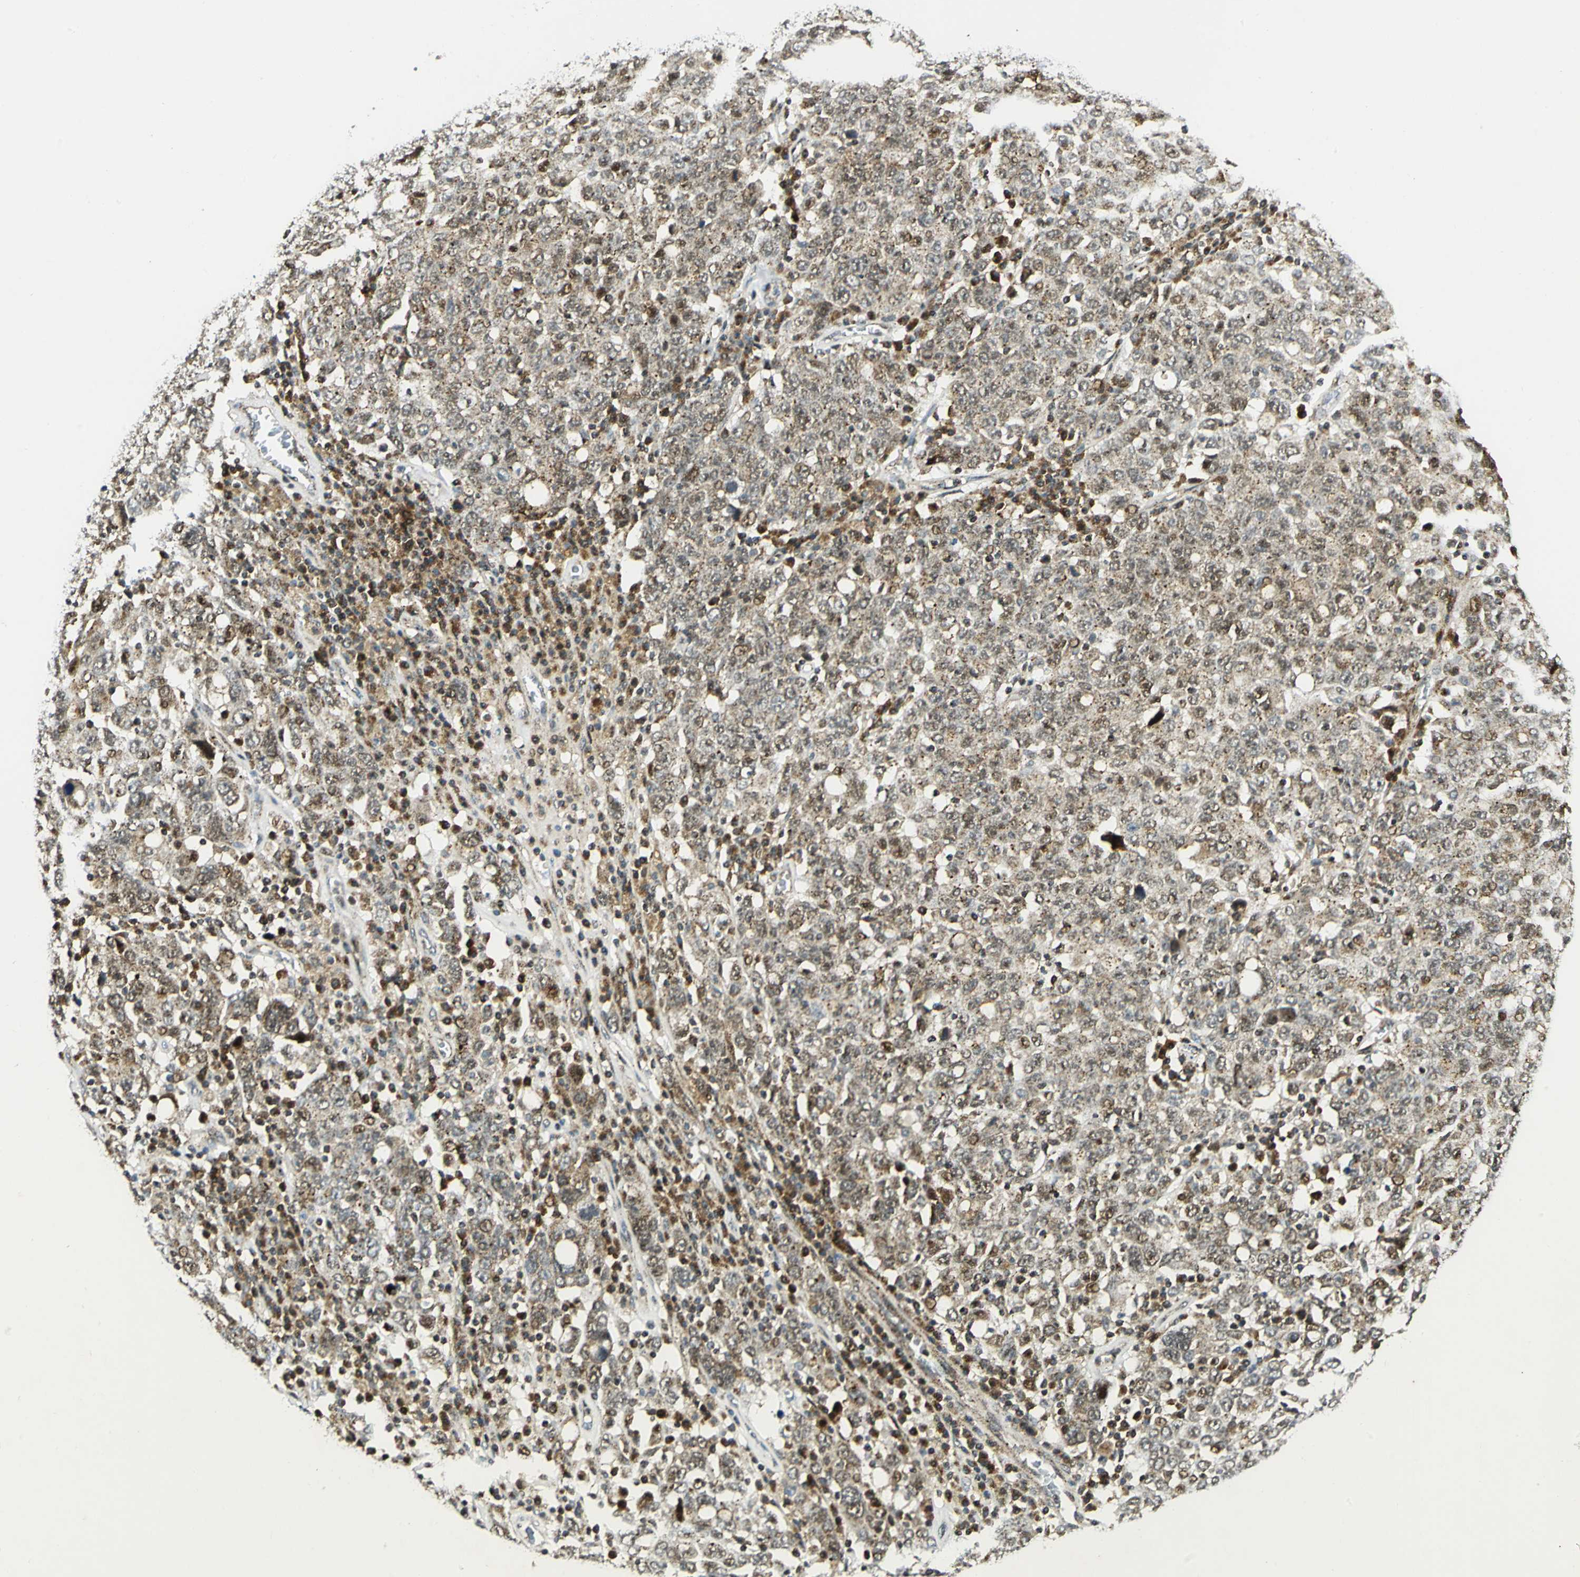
{"staining": {"intensity": "moderate", "quantity": ">75%", "location": "cytoplasmic/membranous,nuclear"}, "tissue": "ovarian cancer", "cell_type": "Tumor cells", "image_type": "cancer", "snomed": [{"axis": "morphology", "description": "Carcinoma, endometroid"}, {"axis": "topography", "description": "Ovary"}], "caption": "Approximately >75% of tumor cells in ovarian cancer (endometroid carcinoma) display moderate cytoplasmic/membranous and nuclear protein expression as visualized by brown immunohistochemical staining.", "gene": "ATP6V1A", "patient": {"sex": "female", "age": 62}}